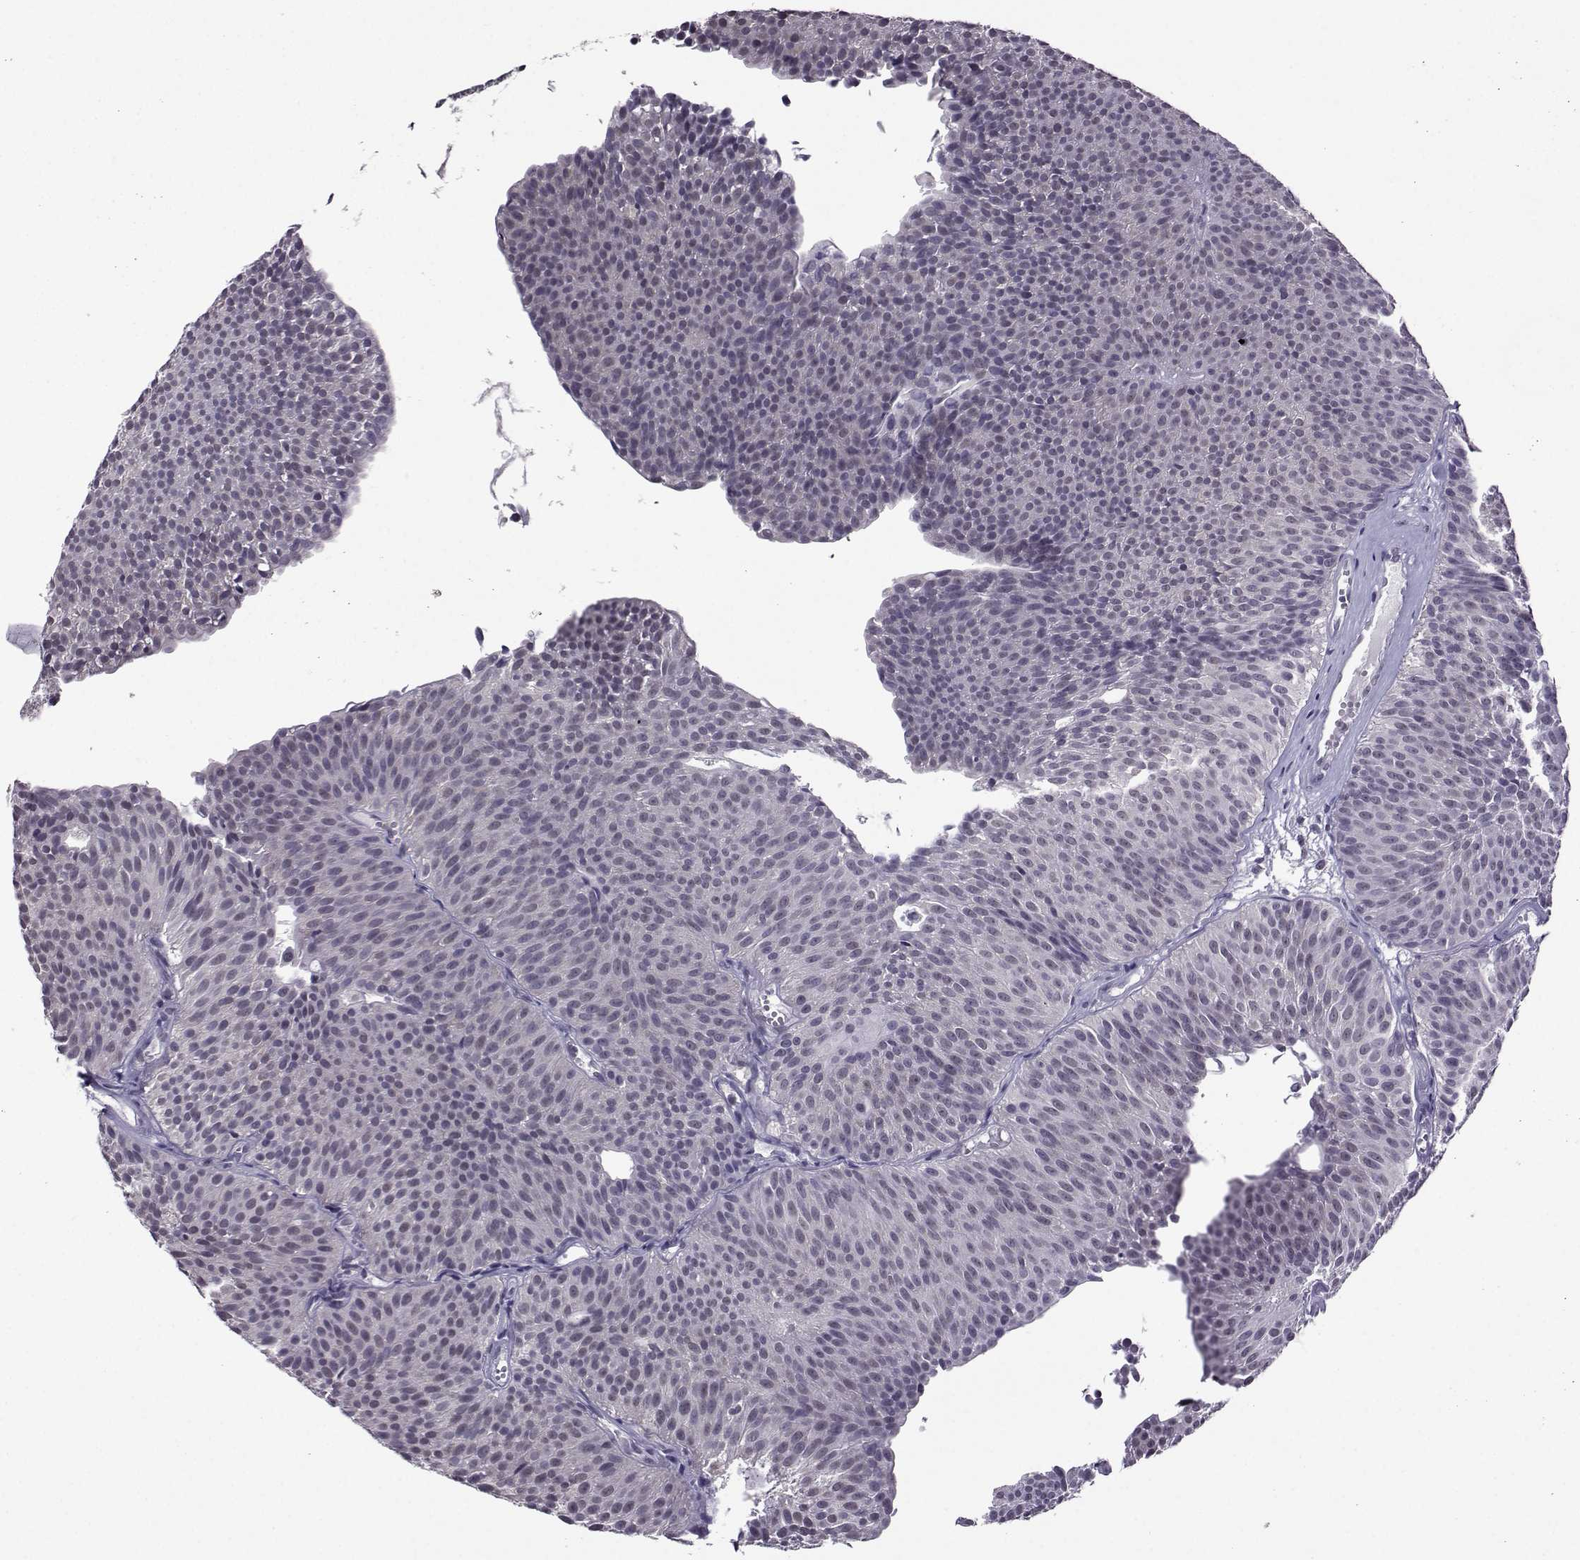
{"staining": {"intensity": "negative", "quantity": "none", "location": "none"}, "tissue": "urothelial cancer", "cell_type": "Tumor cells", "image_type": "cancer", "snomed": [{"axis": "morphology", "description": "Urothelial carcinoma, Low grade"}, {"axis": "topography", "description": "Urinary bladder"}], "caption": "DAB immunohistochemical staining of human urothelial cancer reveals no significant positivity in tumor cells.", "gene": "DDX20", "patient": {"sex": "male", "age": 63}}